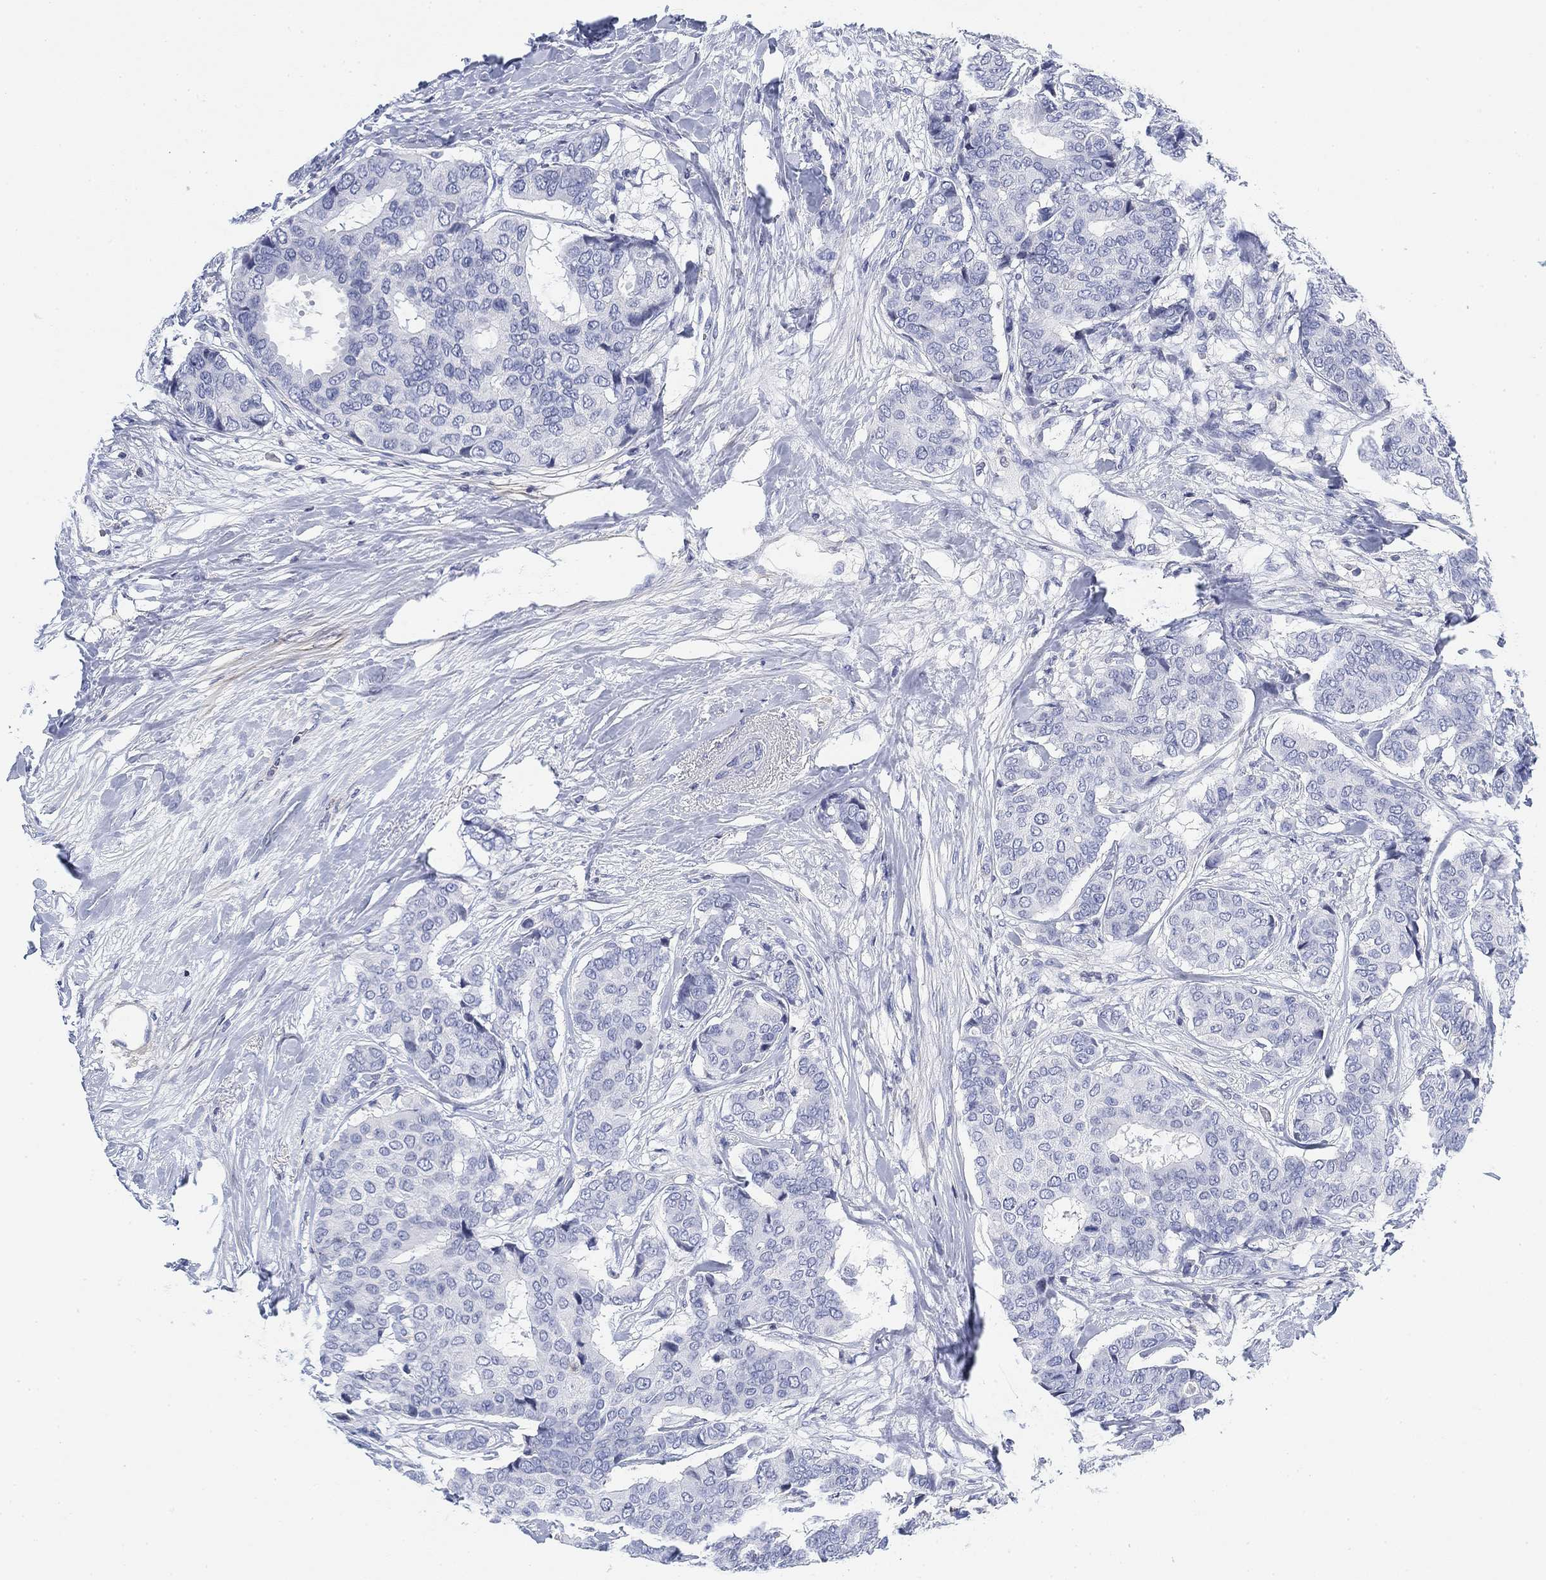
{"staining": {"intensity": "negative", "quantity": "none", "location": "none"}, "tissue": "breast cancer", "cell_type": "Tumor cells", "image_type": "cancer", "snomed": [{"axis": "morphology", "description": "Duct carcinoma"}, {"axis": "topography", "description": "Breast"}], "caption": "The photomicrograph displays no significant positivity in tumor cells of invasive ductal carcinoma (breast).", "gene": "FYB1", "patient": {"sex": "female", "age": 75}}